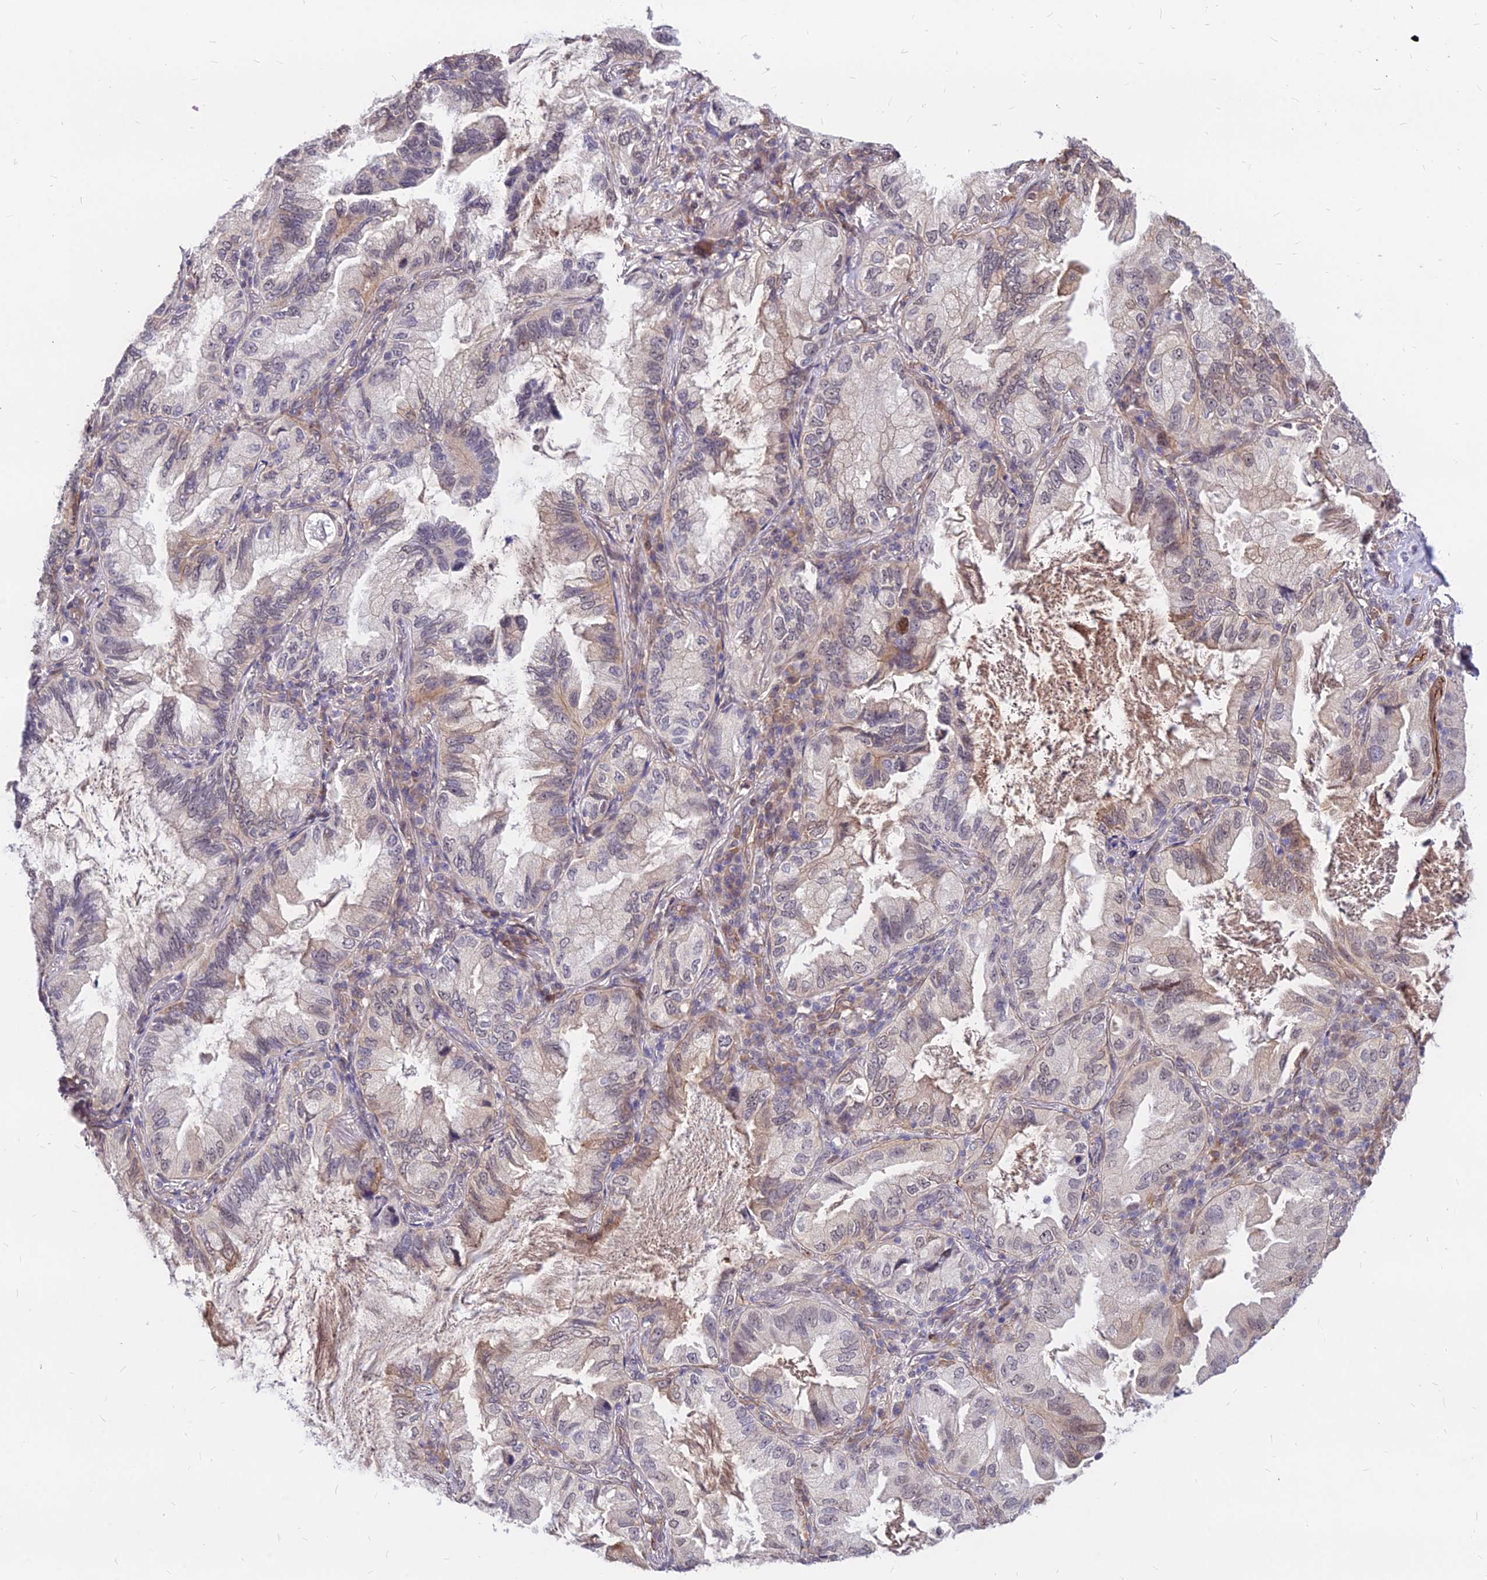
{"staining": {"intensity": "weak", "quantity": "<25%", "location": "cytoplasmic/membranous,nuclear"}, "tissue": "lung cancer", "cell_type": "Tumor cells", "image_type": "cancer", "snomed": [{"axis": "morphology", "description": "Adenocarcinoma, NOS"}, {"axis": "topography", "description": "Lung"}], "caption": "An image of human lung cancer (adenocarcinoma) is negative for staining in tumor cells. (DAB (3,3'-diaminobenzidine) immunohistochemistry visualized using brightfield microscopy, high magnification).", "gene": "C11orf68", "patient": {"sex": "female", "age": 69}}